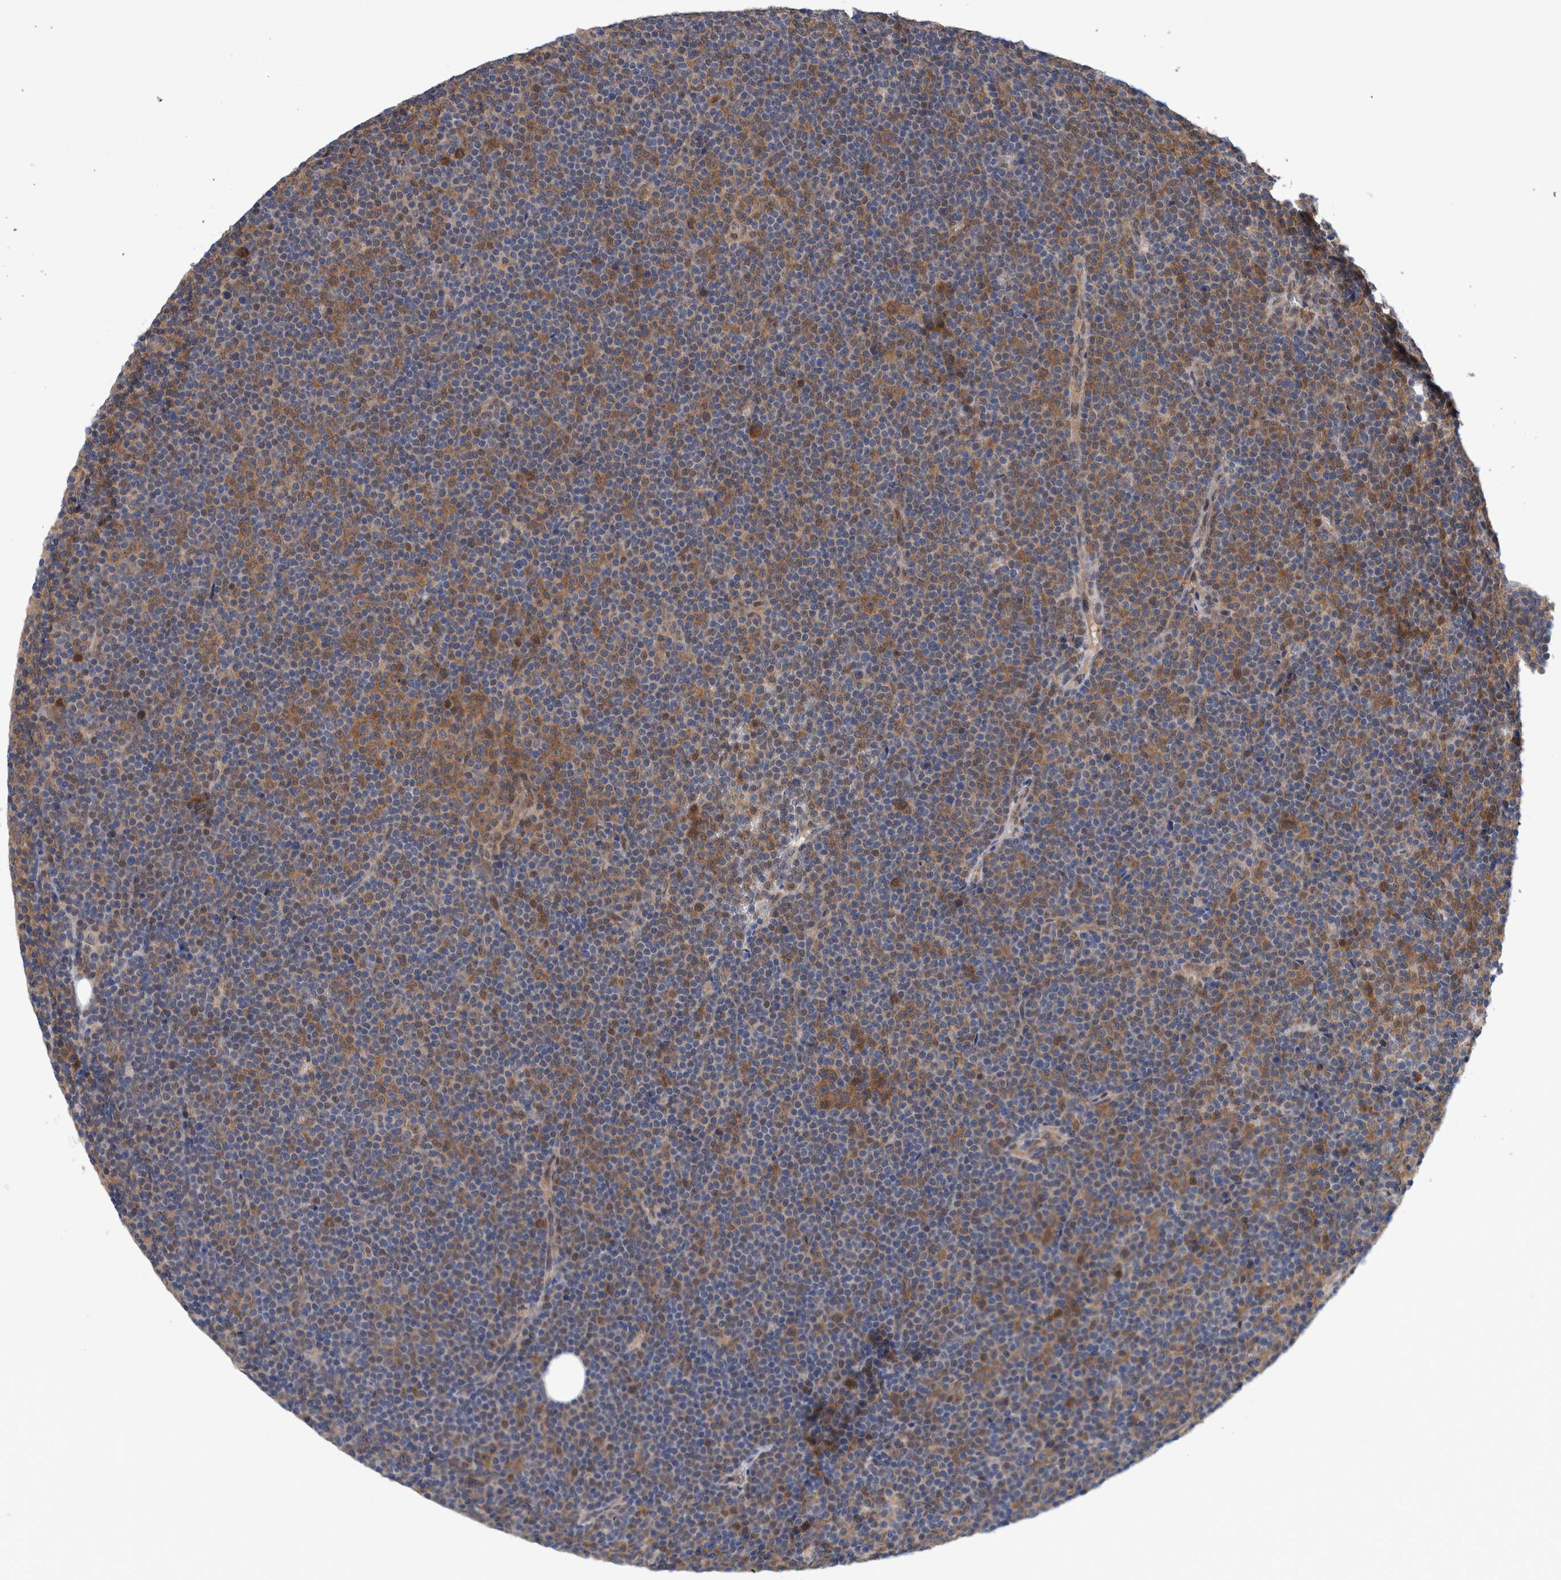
{"staining": {"intensity": "moderate", "quantity": "25%-75%", "location": "cytoplasmic/membranous"}, "tissue": "lymphoma", "cell_type": "Tumor cells", "image_type": "cancer", "snomed": [{"axis": "morphology", "description": "Malignant lymphoma, non-Hodgkin's type, Low grade"}, {"axis": "topography", "description": "Lymph node"}], "caption": "Protein staining shows moderate cytoplasmic/membranous positivity in approximately 25%-75% of tumor cells in malignant lymphoma, non-Hodgkin's type (low-grade).", "gene": "PFAS", "patient": {"sex": "female", "age": 67}}